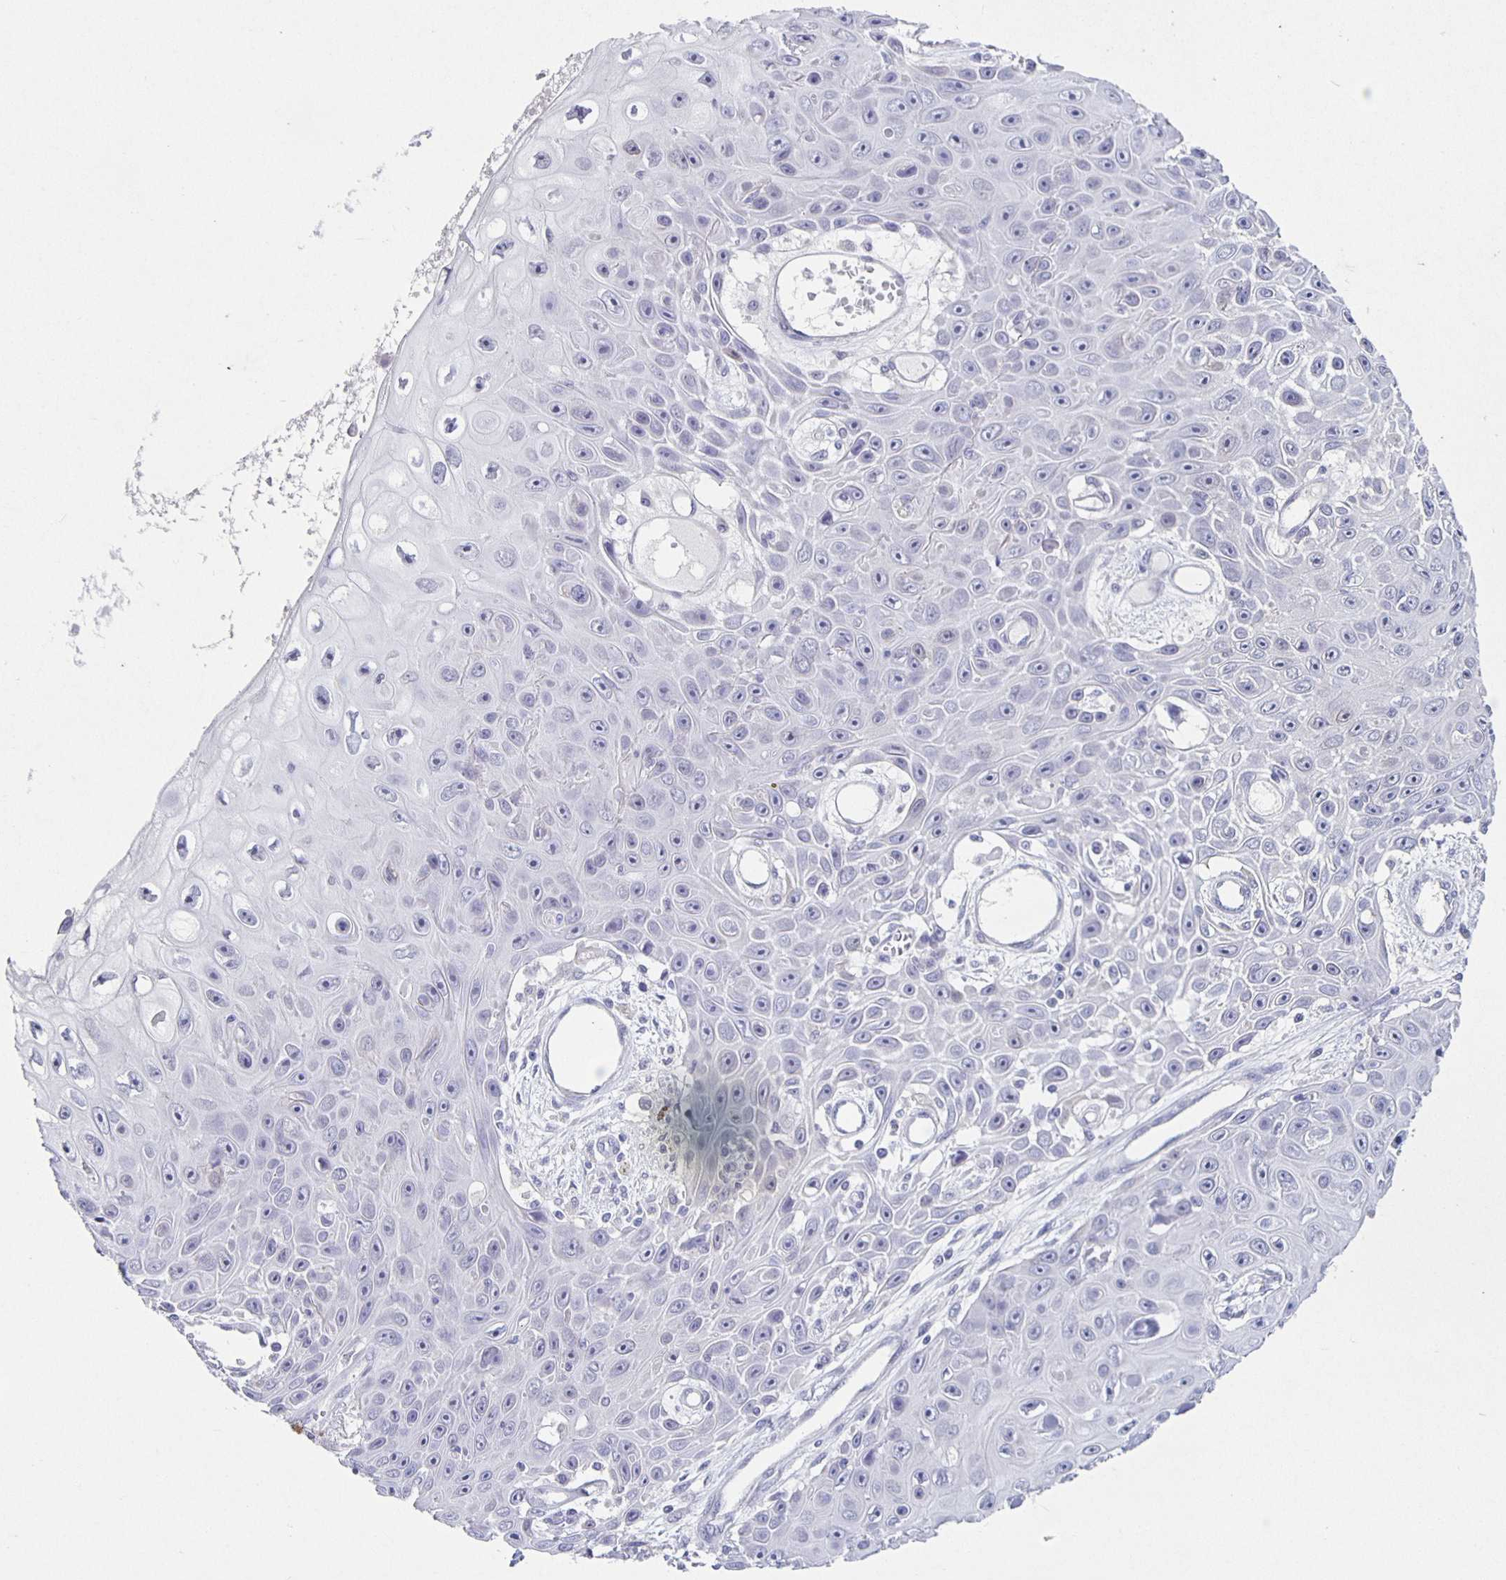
{"staining": {"intensity": "negative", "quantity": "none", "location": "none"}, "tissue": "skin cancer", "cell_type": "Tumor cells", "image_type": "cancer", "snomed": [{"axis": "morphology", "description": "Squamous cell carcinoma, NOS"}, {"axis": "topography", "description": "Skin"}], "caption": "Tumor cells show no significant positivity in squamous cell carcinoma (skin).", "gene": "CARNS1", "patient": {"sex": "male", "age": 82}}